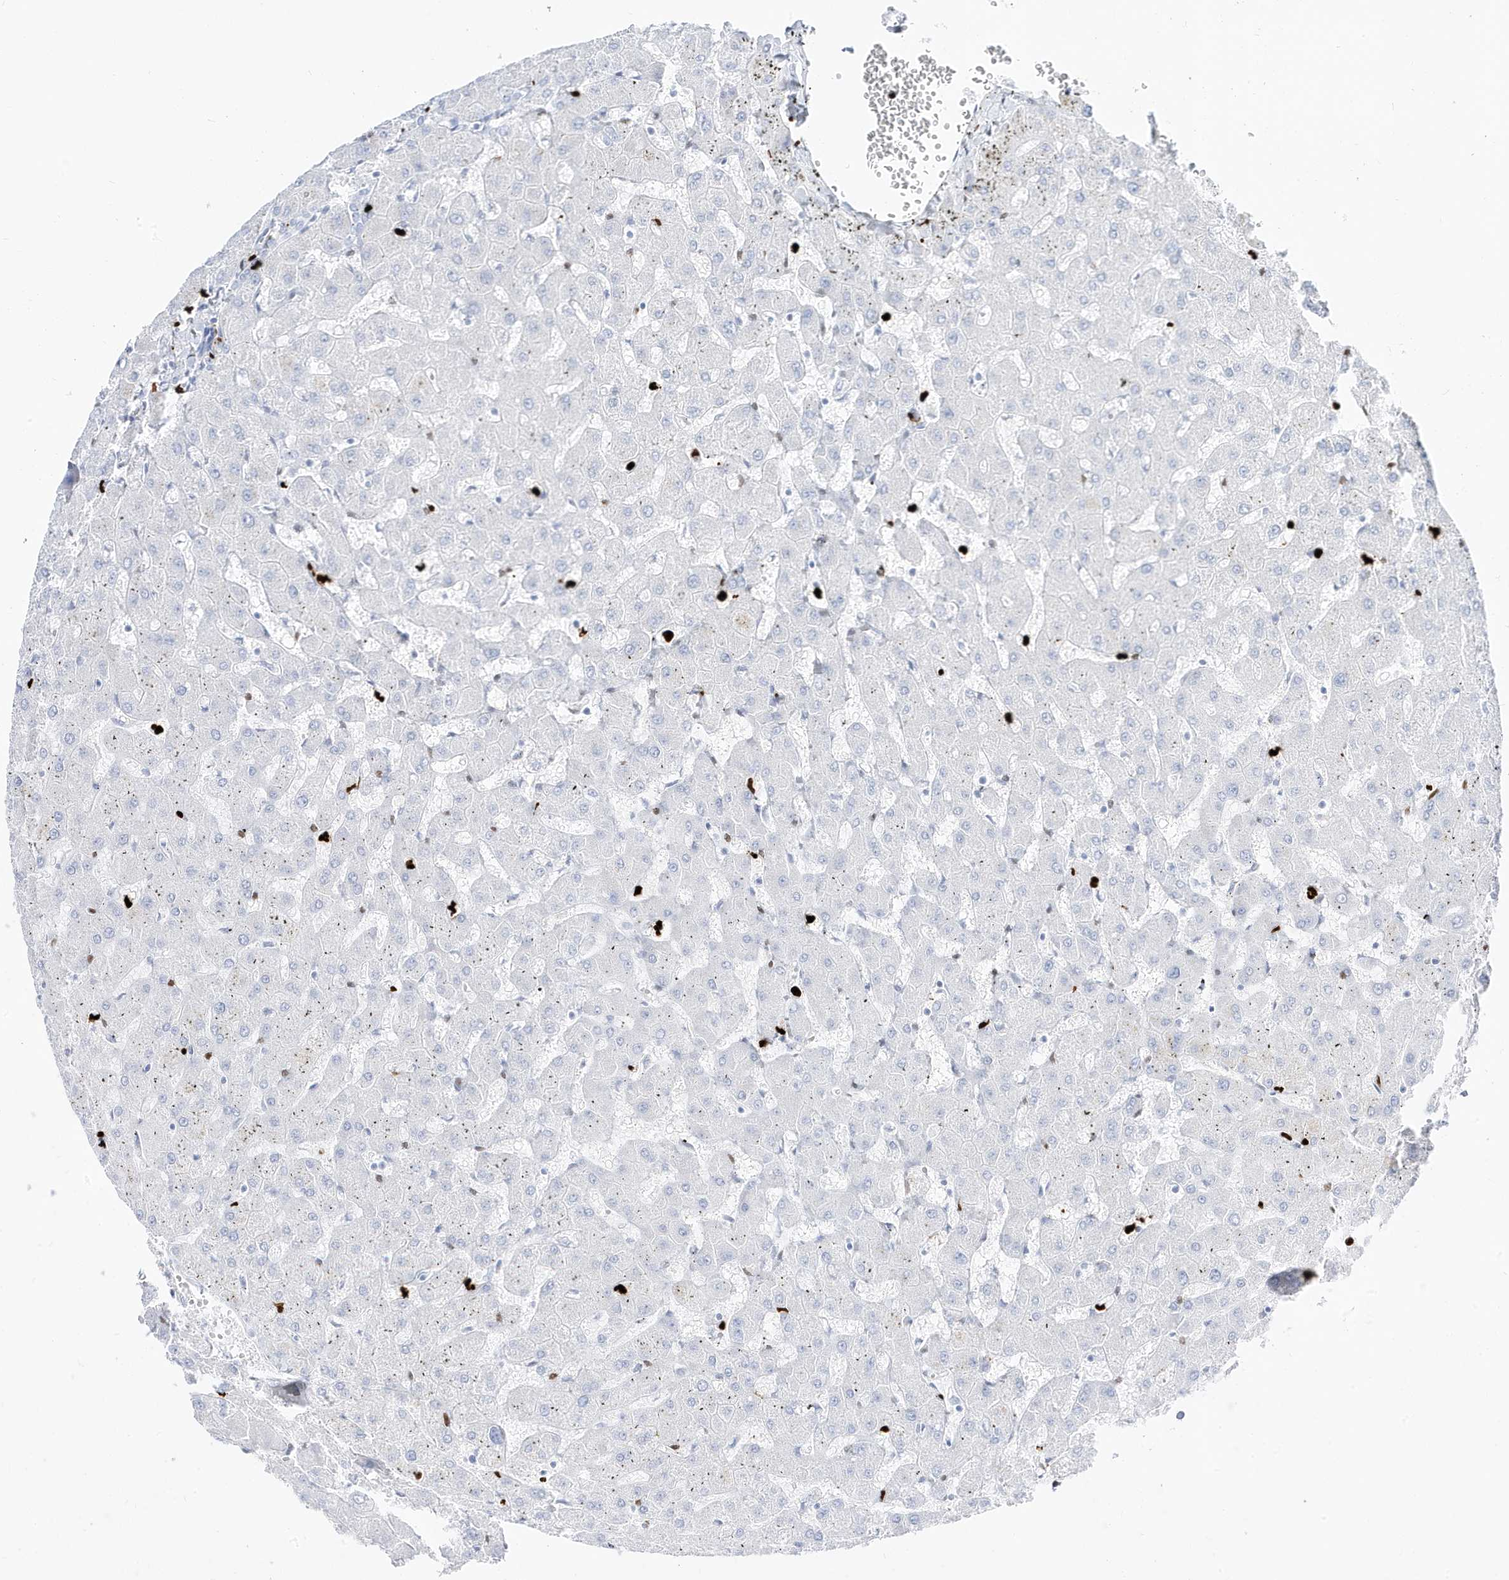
{"staining": {"intensity": "negative", "quantity": "none", "location": "none"}, "tissue": "liver", "cell_type": "Cholangiocytes", "image_type": "normal", "snomed": [{"axis": "morphology", "description": "Normal tissue, NOS"}, {"axis": "topography", "description": "Liver"}], "caption": "This is an immunohistochemistry (IHC) histopathology image of normal liver. There is no positivity in cholangiocytes.", "gene": "MNDA", "patient": {"sex": "female", "age": 63}}